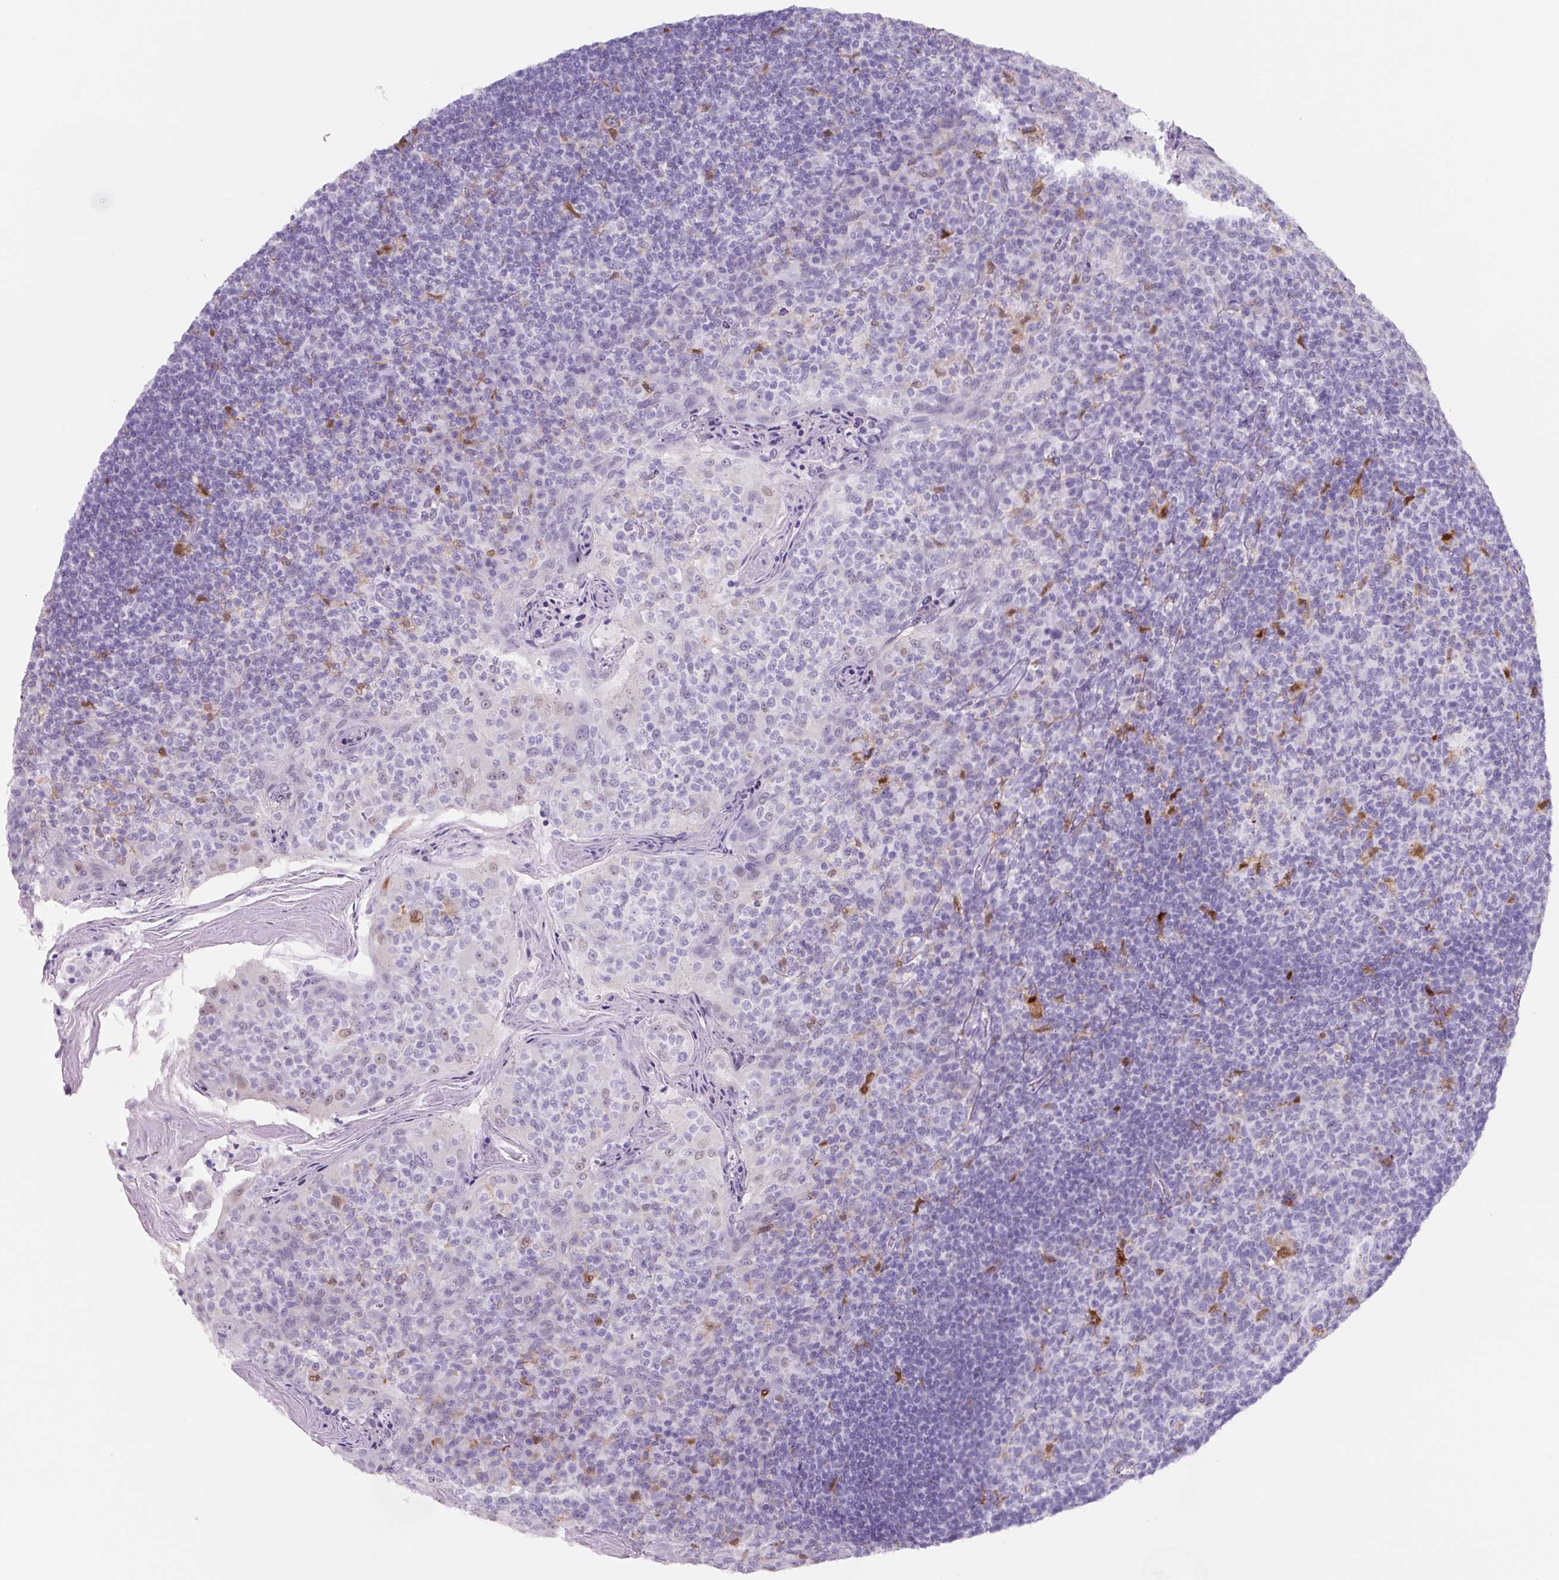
{"staining": {"intensity": "strong", "quantity": "<25%", "location": "cytoplasmic/membranous,nuclear"}, "tissue": "tonsil", "cell_type": "Germinal center cells", "image_type": "normal", "snomed": [{"axis": "morphology", "description": "Normal tissue, NOS"}, {"axis": "topography", "description": "Tonsil"}], "caption": "Protein expression analysis of unremarkable human tonsil reveals strong cytoplasmic/membranous,nuclear staining in about <25% of germinal center cells. (IHC, brightfield microscopy, high magnification).", "gene": "TNFRSF8", "patient": {"sex": "female", "age": 10}}